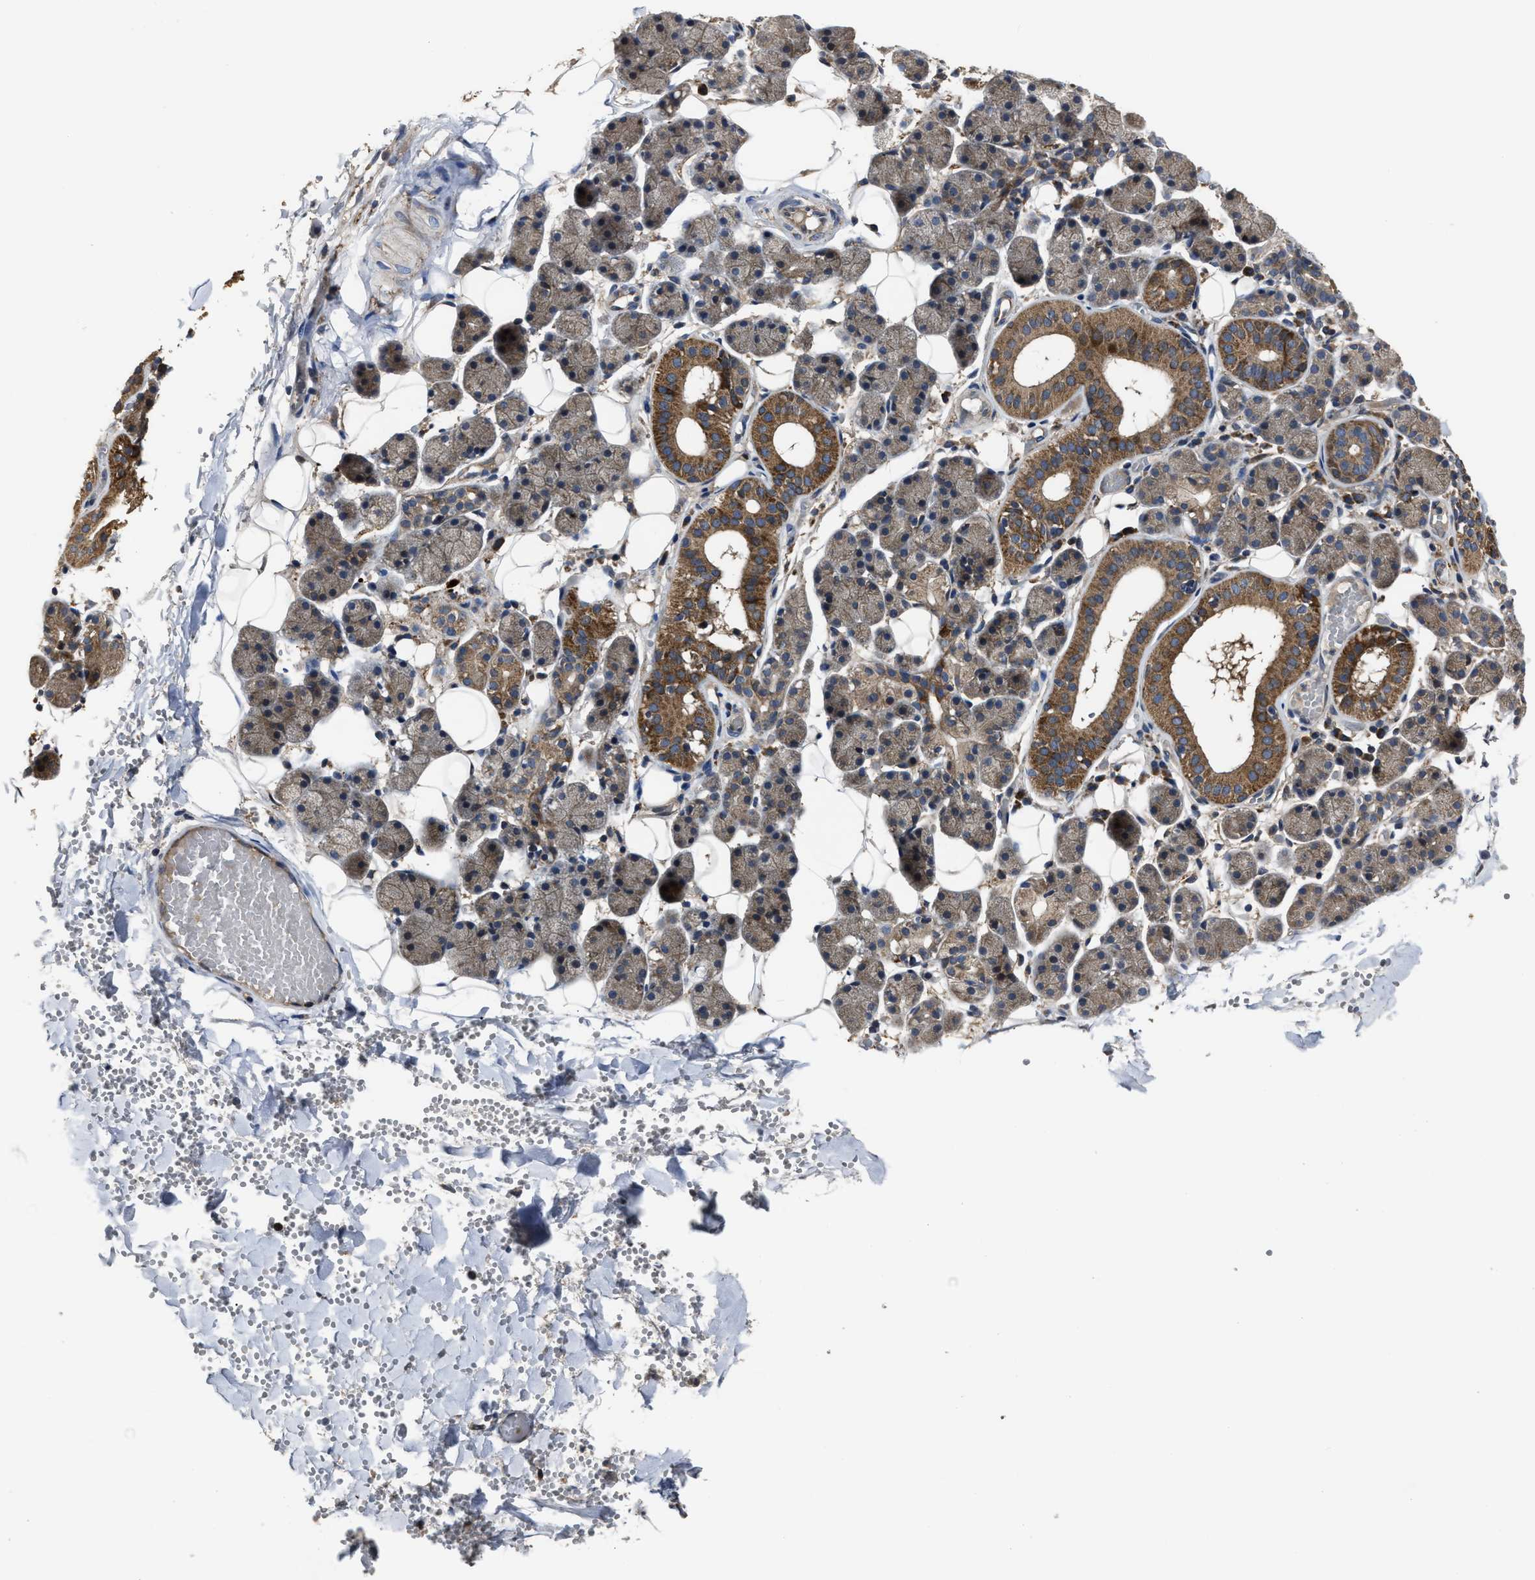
{"staining": {"intensity": "moderate", "quantity": "25%-75%", "location": "cytoplasmic/membranous"}, "tissue": "salivary gland", "cell_type": "Glandular cells", "image_type": "normal", "snomed": [{"axis": "morphology", "description": "Normal tissue, NOS"}, {"axis": "topography", "description": "Salivary gland"}], "caption": "A photomicrograph showing moderate cytoplasmic/membranous expression in about 25%-75% of glandular cells in unremarkable salivary gland, as visualized by brown immunohistochemical staining.", "gene": "PASK", "patient": {"sex": "female", "age": 33}}